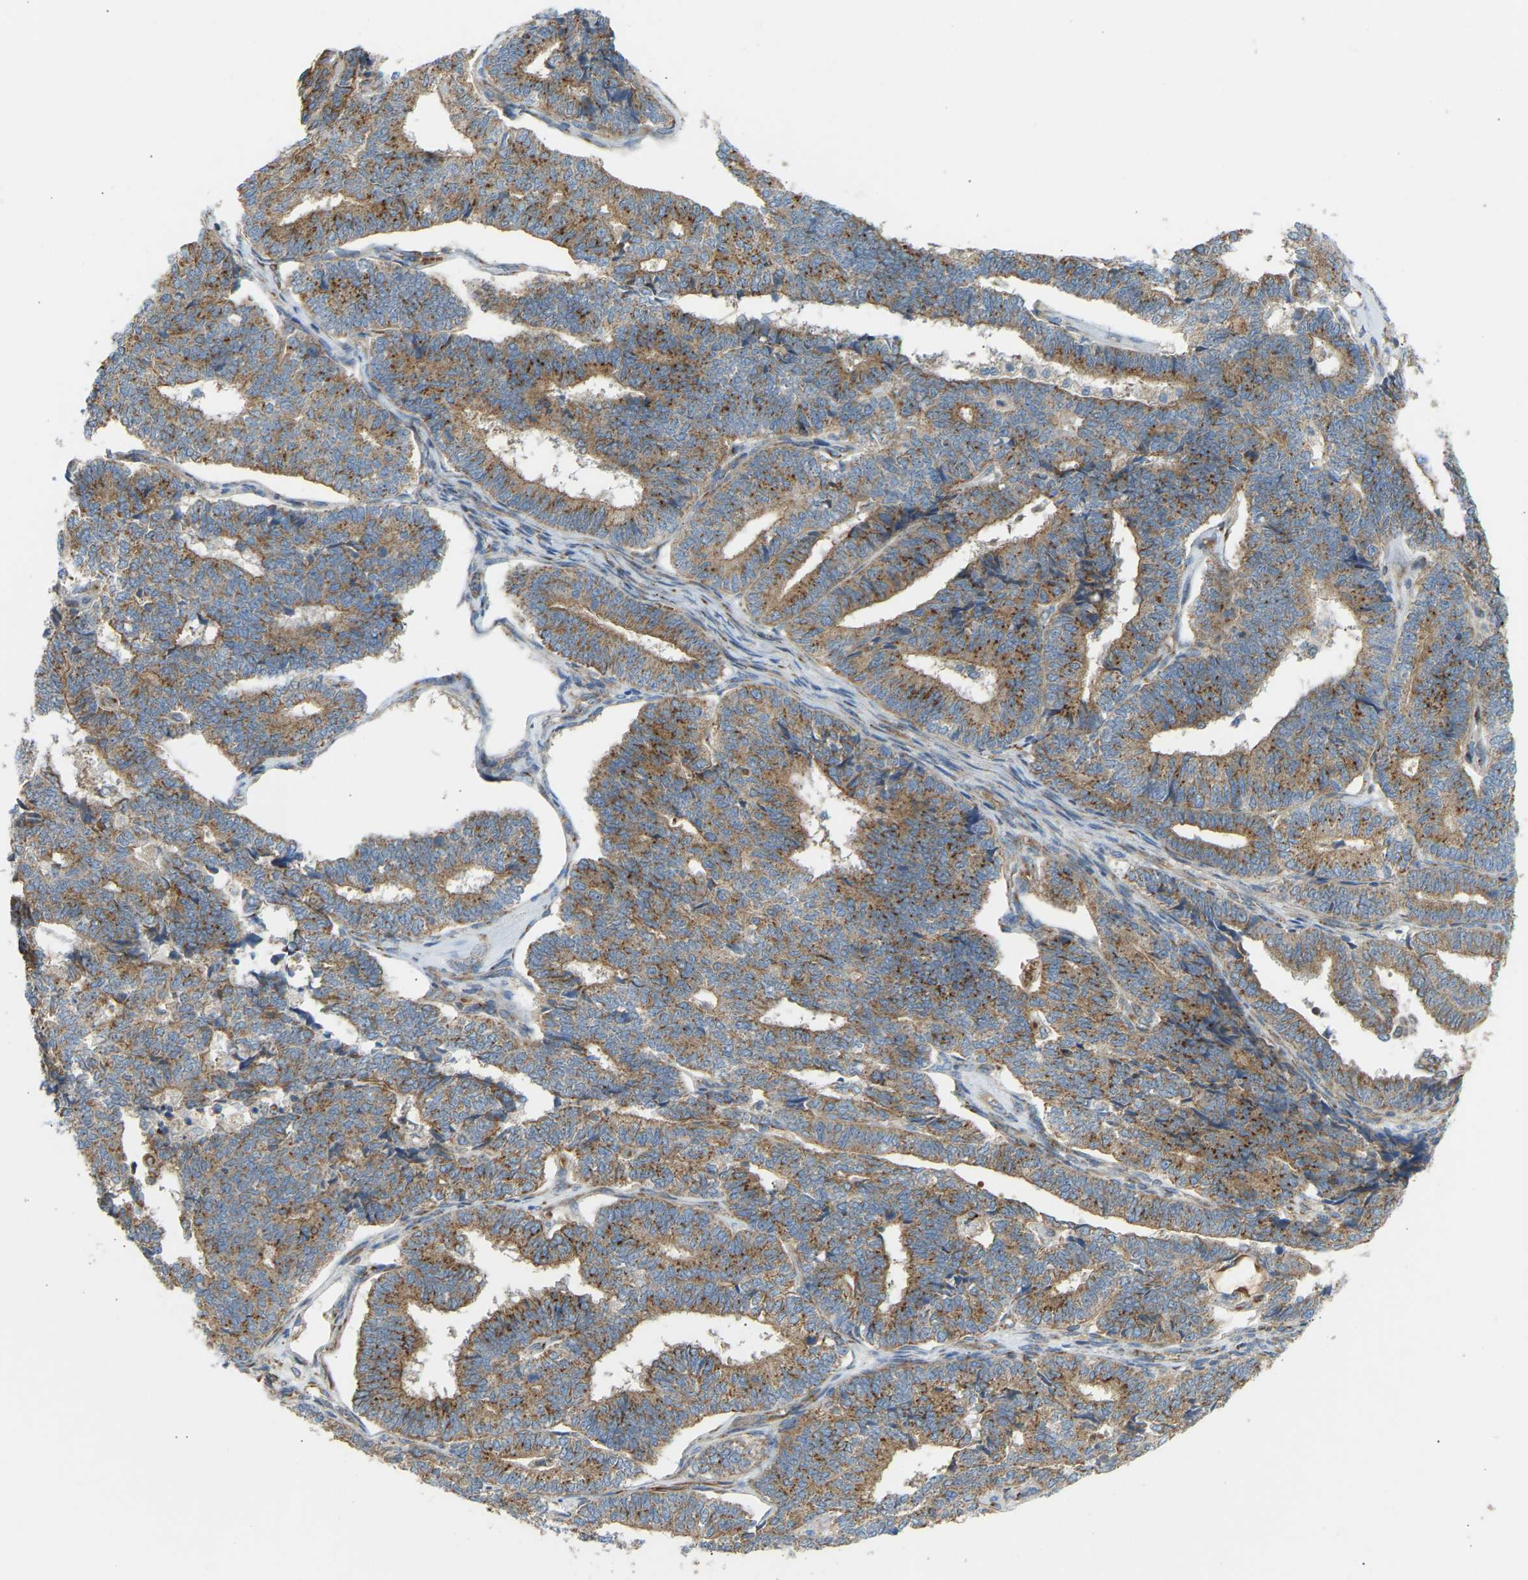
{"staining": {"intensity": "moderate", "quantity": ">75%", "location": "cytoplasmic/membranous"}, "tissue": "endometrial cancer", "cell_type": "Tumor cells", "image_type": "cancer", "snomed": [{"axis": "morphology", "description": "Adenocarcinoma, NOS"}, {"axis": "topography", "description": "Endometrium"}], "caption": "Brown immunohistochemical staining in endometrial cancer (adenocarcinoma) exhibits moderate cytoplasmic/membranous positivity in approximately >75% of tumor cells. The protein of interest is shown in brown color, while the nuclei are stained blue.", "gene": "YIPF2", "patient": {"sex": "female", "age": 70}}